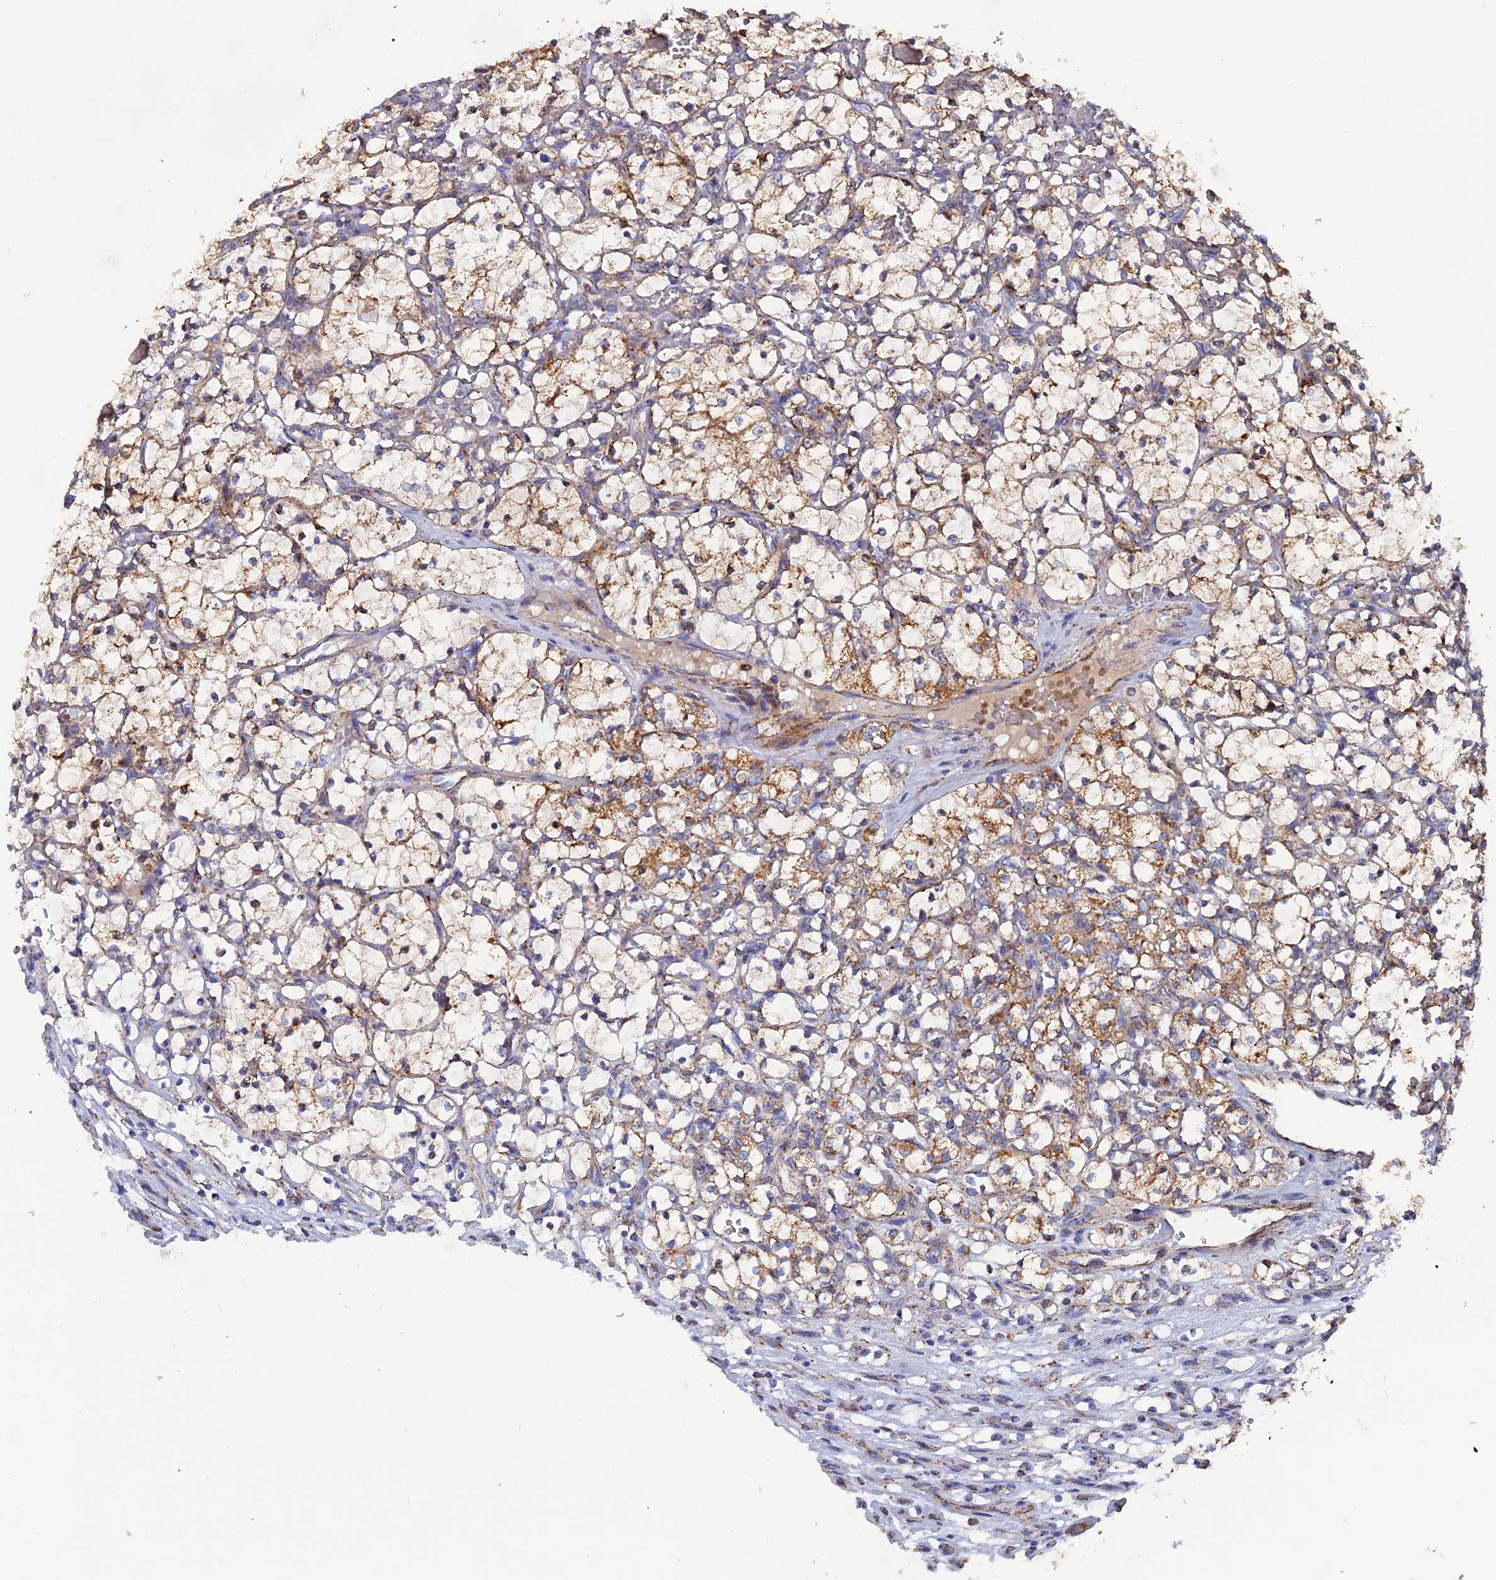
{"staining": {"intensity": "moderate", "quantity": ">75%", "location": "cytoplasmic/membranous"}, "tissue": "renal cancer", "cell_type": "Tumor cells", "image_type": "cancer", "snomed": [{"axis": "morphology", "description": "Adenocarcinoma, NOS"}, {"axis": "topography", "description": "Kidney"}], "caption": "Immunohistochemistry (IHC) (DAB (3,3'-diaminobenzidine)) staining of human renal cancer shows moderate cytoplasmic/membranous protein staining in about >75% of tumor cells.", "gene": "TGFA", "patient": {"sex": "female", "age": 69}}